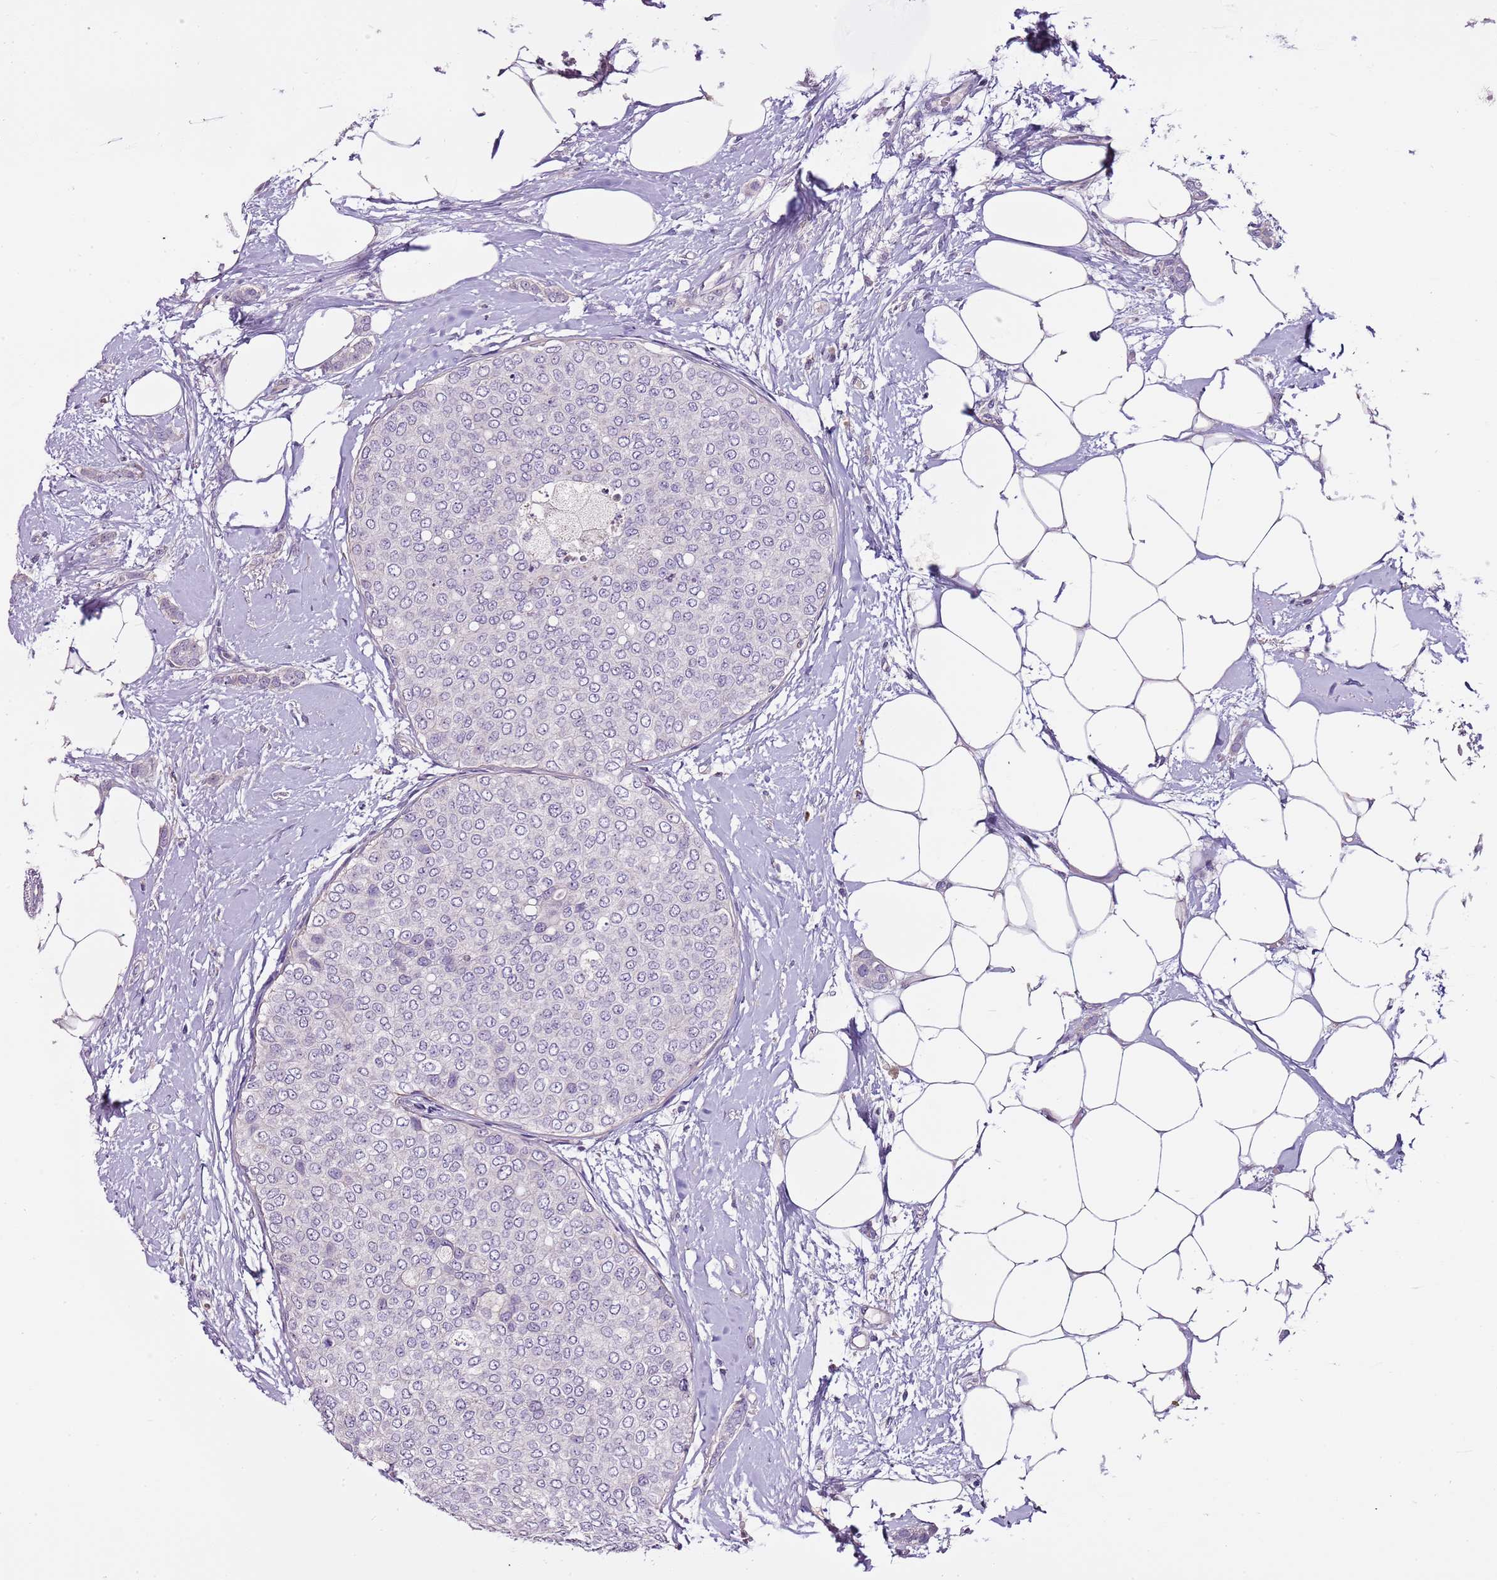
{"staining": {"intensity": "negative", "quantity": "none", "location": "none"}, "tissue": "breast cancer", "cell_type": "Tumor cells", "image_type": "cancer", "snomed": [{"axis": "morphology", "description": "Duct carcinoma"}, {"axis": "topography", "description": "Breast"}], "caption": "There is no significant expression in tumor cells of invasive ductal carcinoma (breast). (Stains: DAB immunohistochemistry with hematoxylin counter stain, Microscopy: brightfield microscopy at high magnification).", "gene": "NKX2-3", "patient": {"sex": "female", "age": 72}}